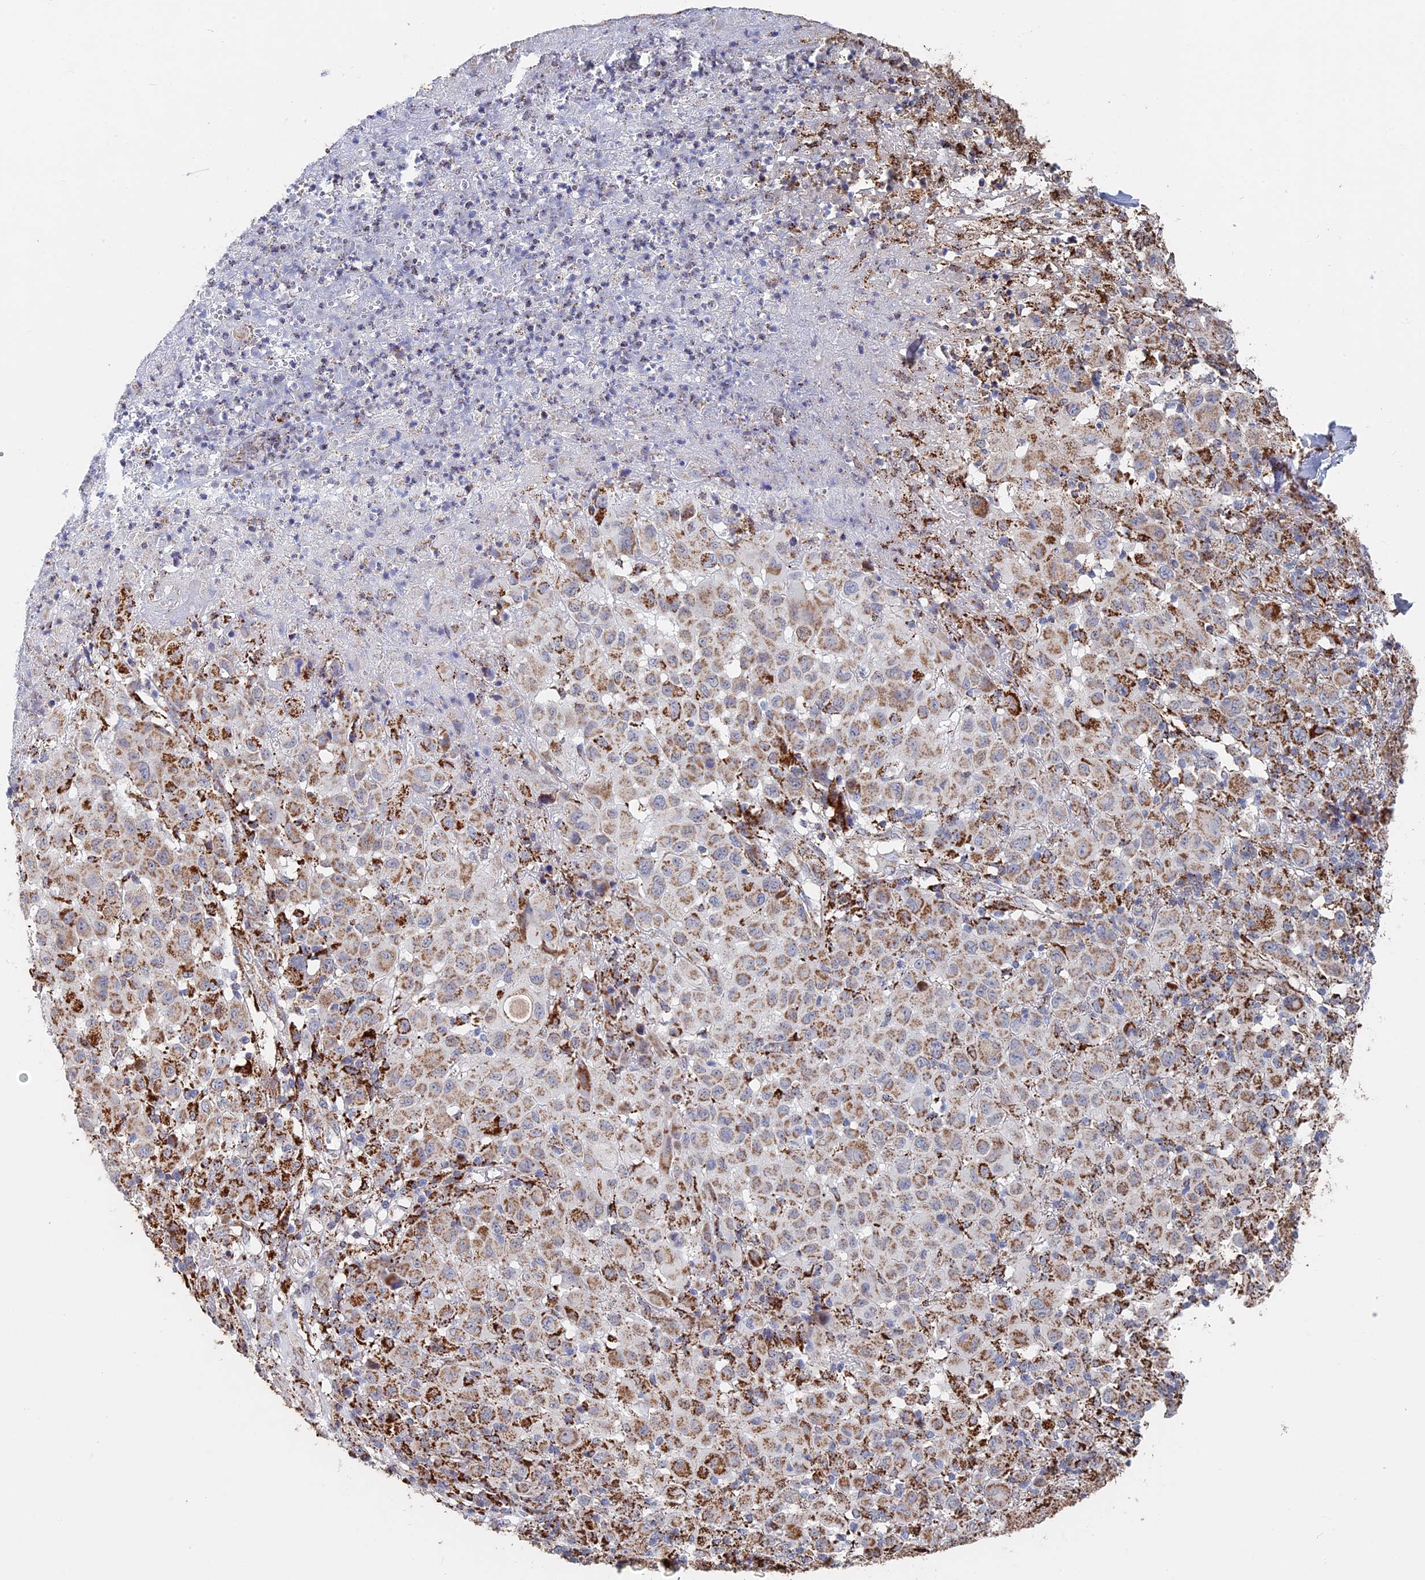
{"staining": {"intensity": "moderate", "quantity": ">75%", "location": "cytoplasmic/membranous"}, "tissue": "melanoma", "cell_type": "Tumor cells", "image_type": "cancer", "snomed": [{"axis": "morphology", "description": "Malignant melanoma, NOS"}, {"axis": "topography", "description": "Skin"}], "caption": "A photomicrograph of melanoma stained for a protein shows moderate cytoplasmic/membranous brown staining in tumor cells. Immunohistochemistry stains the protein of interest in brown and the nuclei are stained blue.", "gene": "SEC24D", "patient": {"sex": "male", "age": 73}}